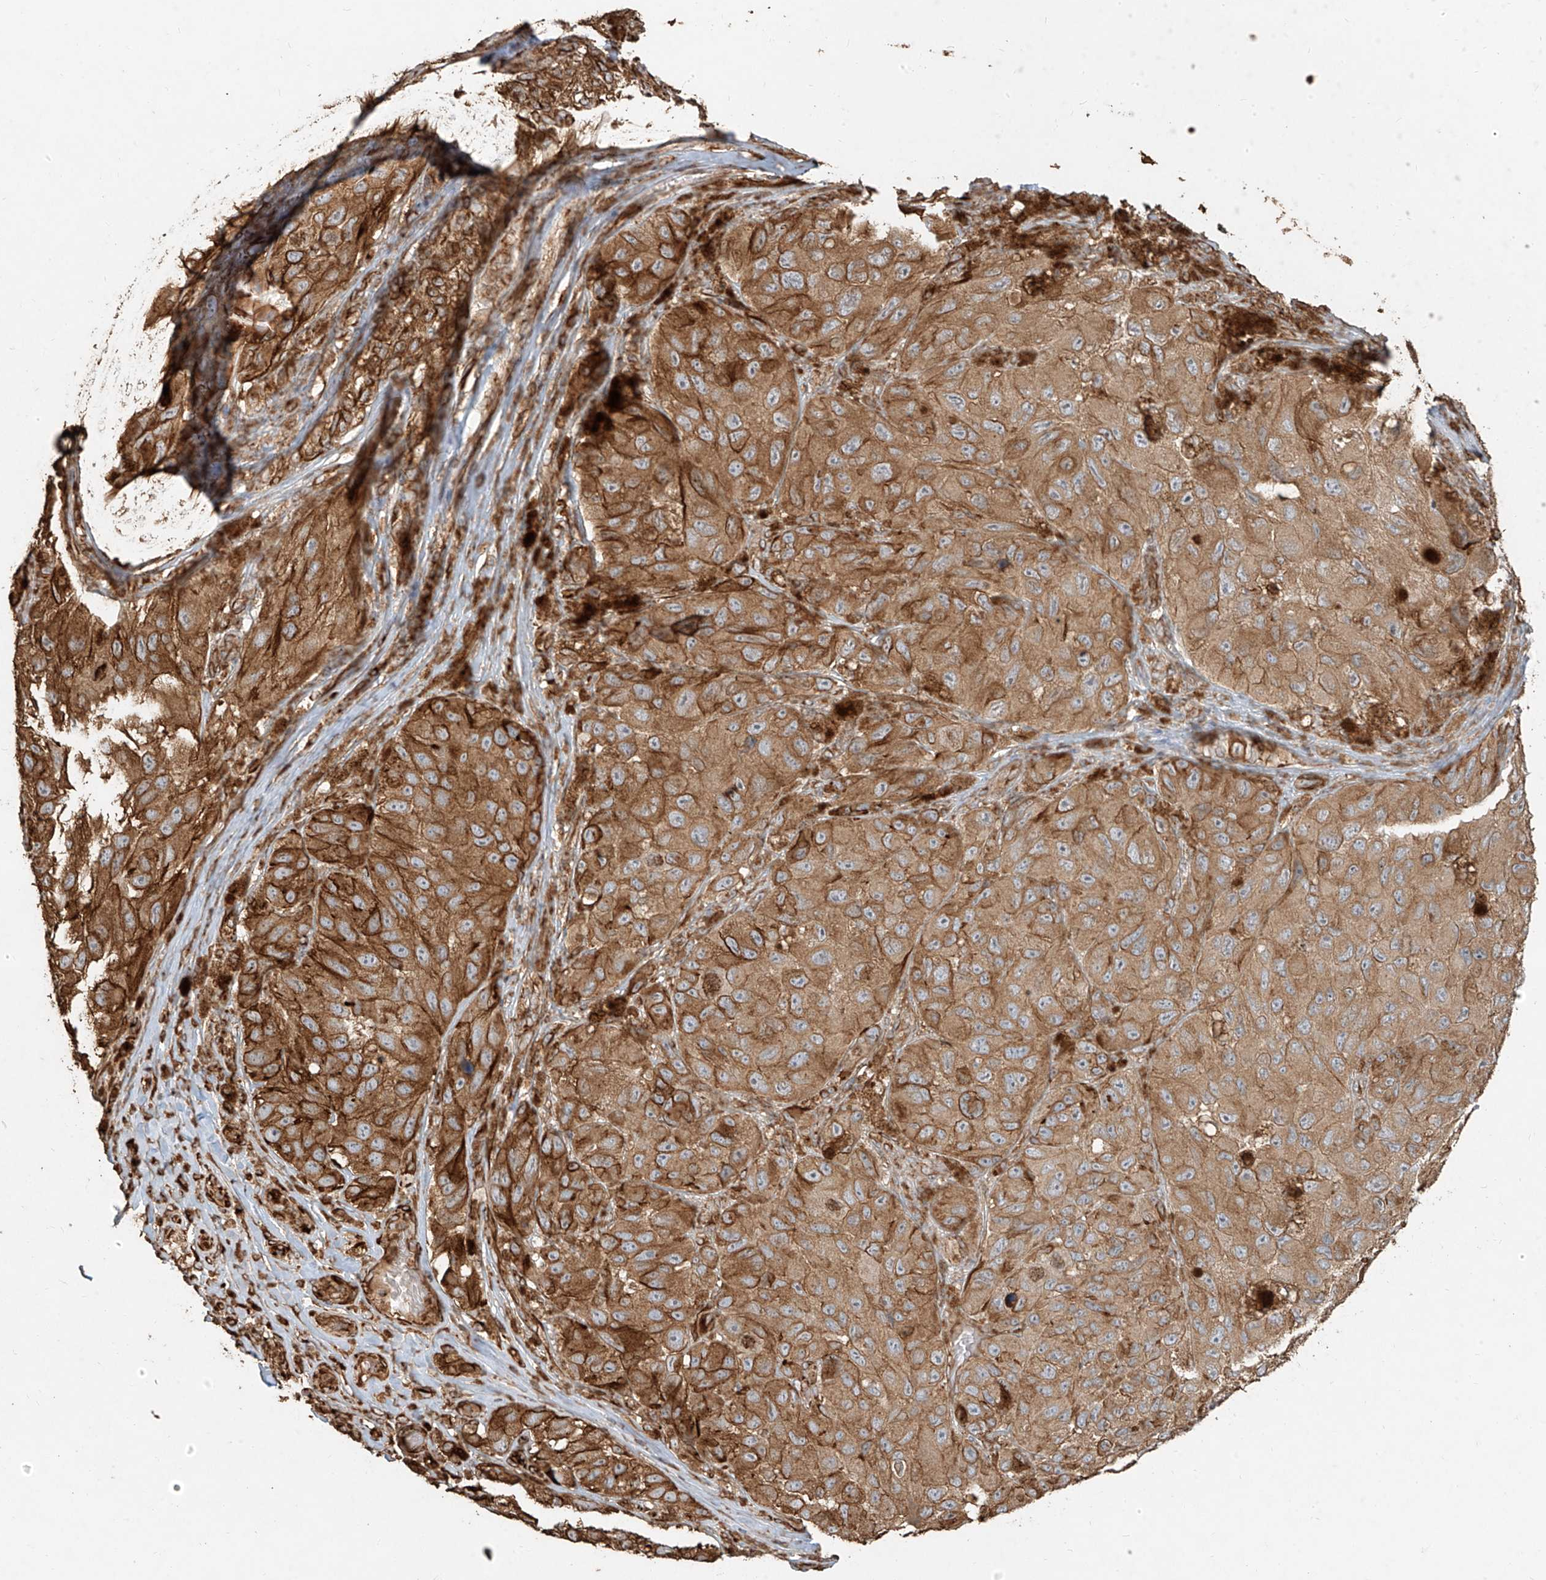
{"staining": {"intensity": "moderate", "quantity": ">75%", "location": "cytoplasmic/membranous"}, "tissue": "melanoma", "cell_type": "Tumor cells", "image_type": "cancer", "snomed": [{"axis": "morphology", "description": "Malignant melanoma, NOS"}, {"axis": "topography", "description": "Skin"}], "caption": "Melanoma tissue exhibits moderate cytoplasmic/membranous expression in approximately >75% of tumor cells, visualized by immunohistochemistry. The protein is shown in brown color, while the nuclei are stained blue.", "gene": "EFNB1", "patient": {"sex": "female", "age": 73}}